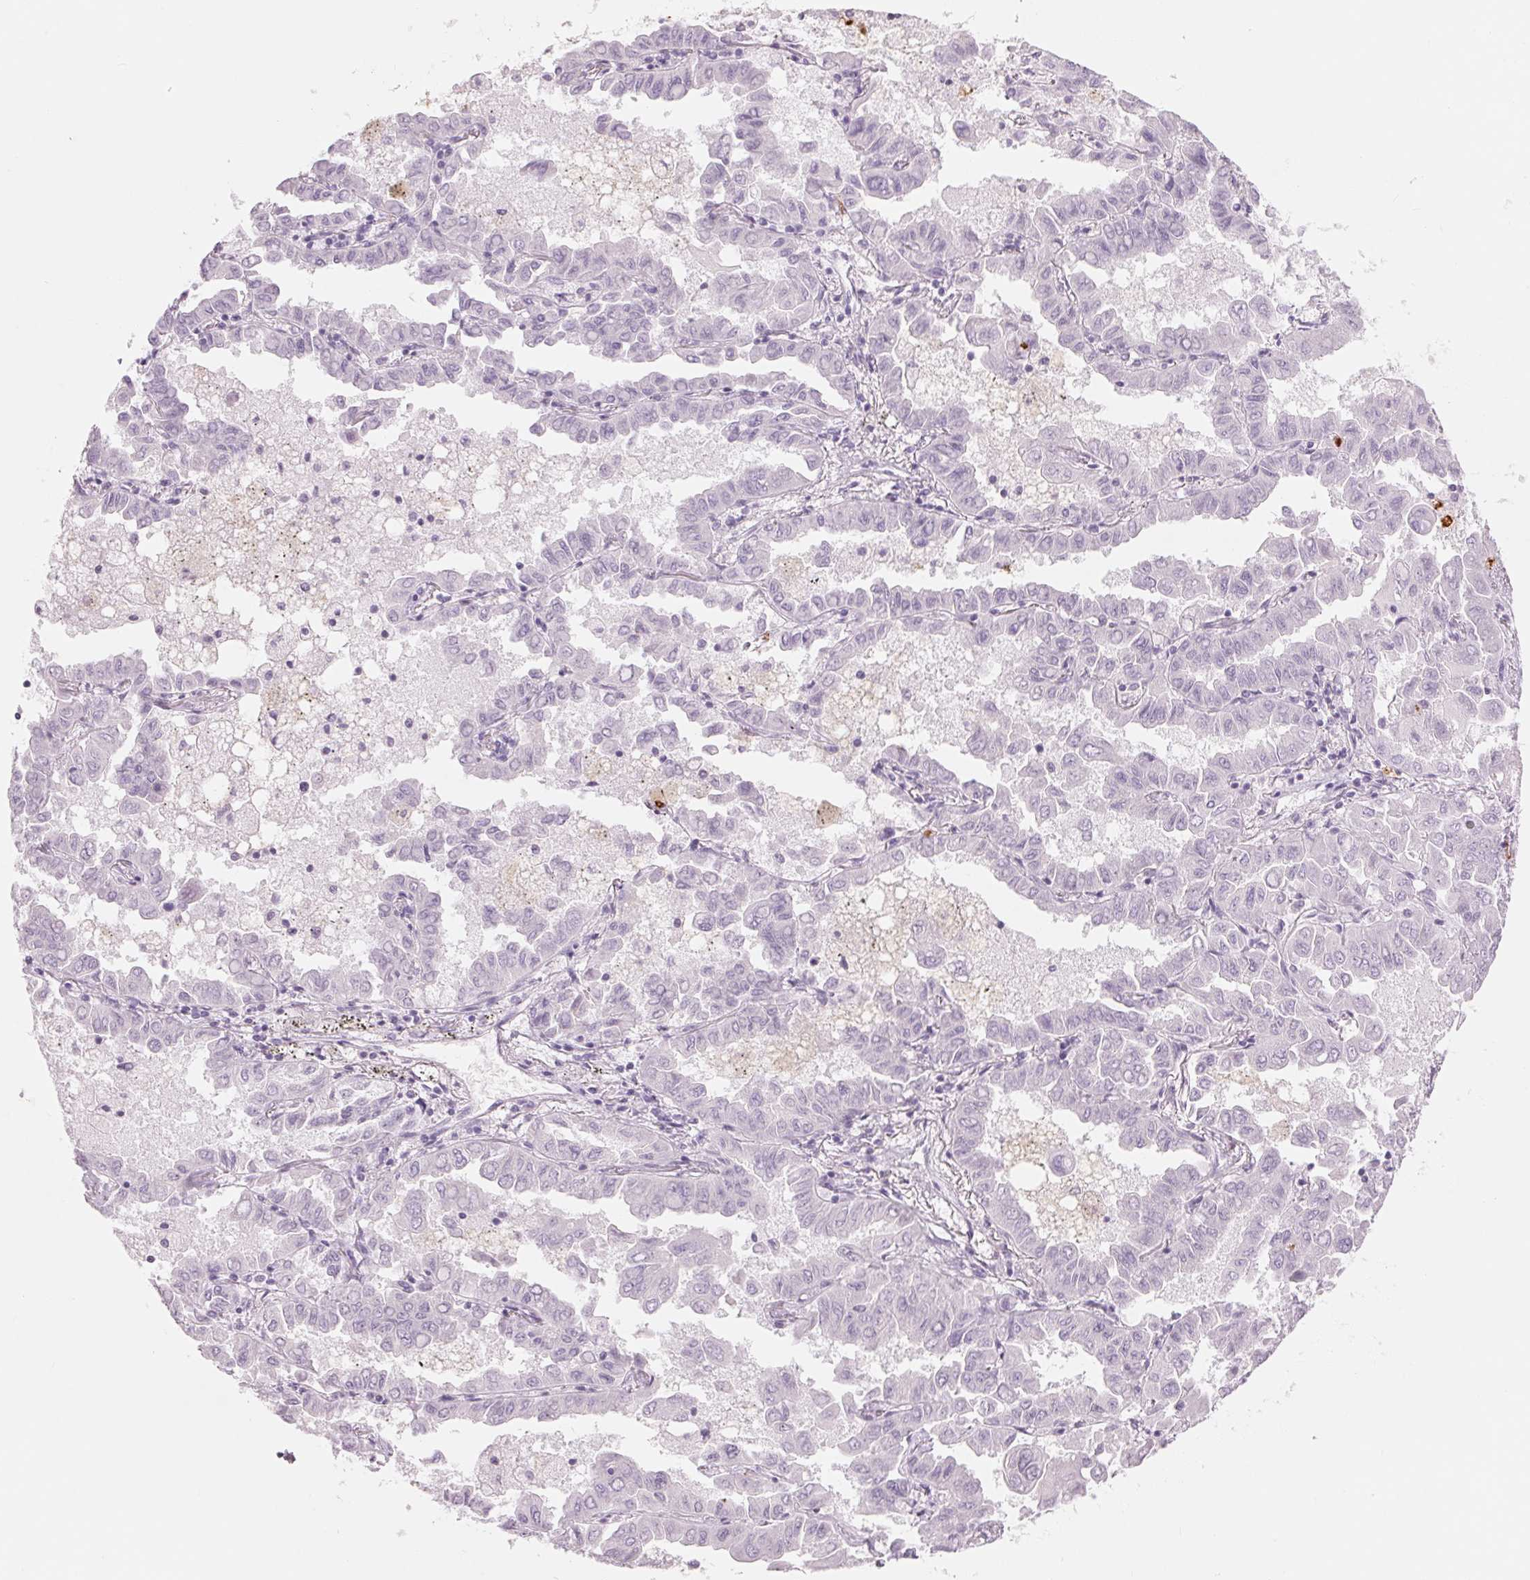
{"staining": {"intensity": "negative", "quantity": "none", "location": "none"}, "tissue": "lung cancer", "cell_type": "Tumor cells", "image_type": "cancer", "snomed": [{"axis": "morphology", "description": "Adenocarcinoma, NOS"}, {"axis": "topography", "description": "Lung"}], "caption": "Lung cancer (adenocarcinoma) stained for a protein using immunohistochemistry demonstrates no staining tumor cells.", "gene": "KLK7", "patient": {"sex": "male", "age": 64}}